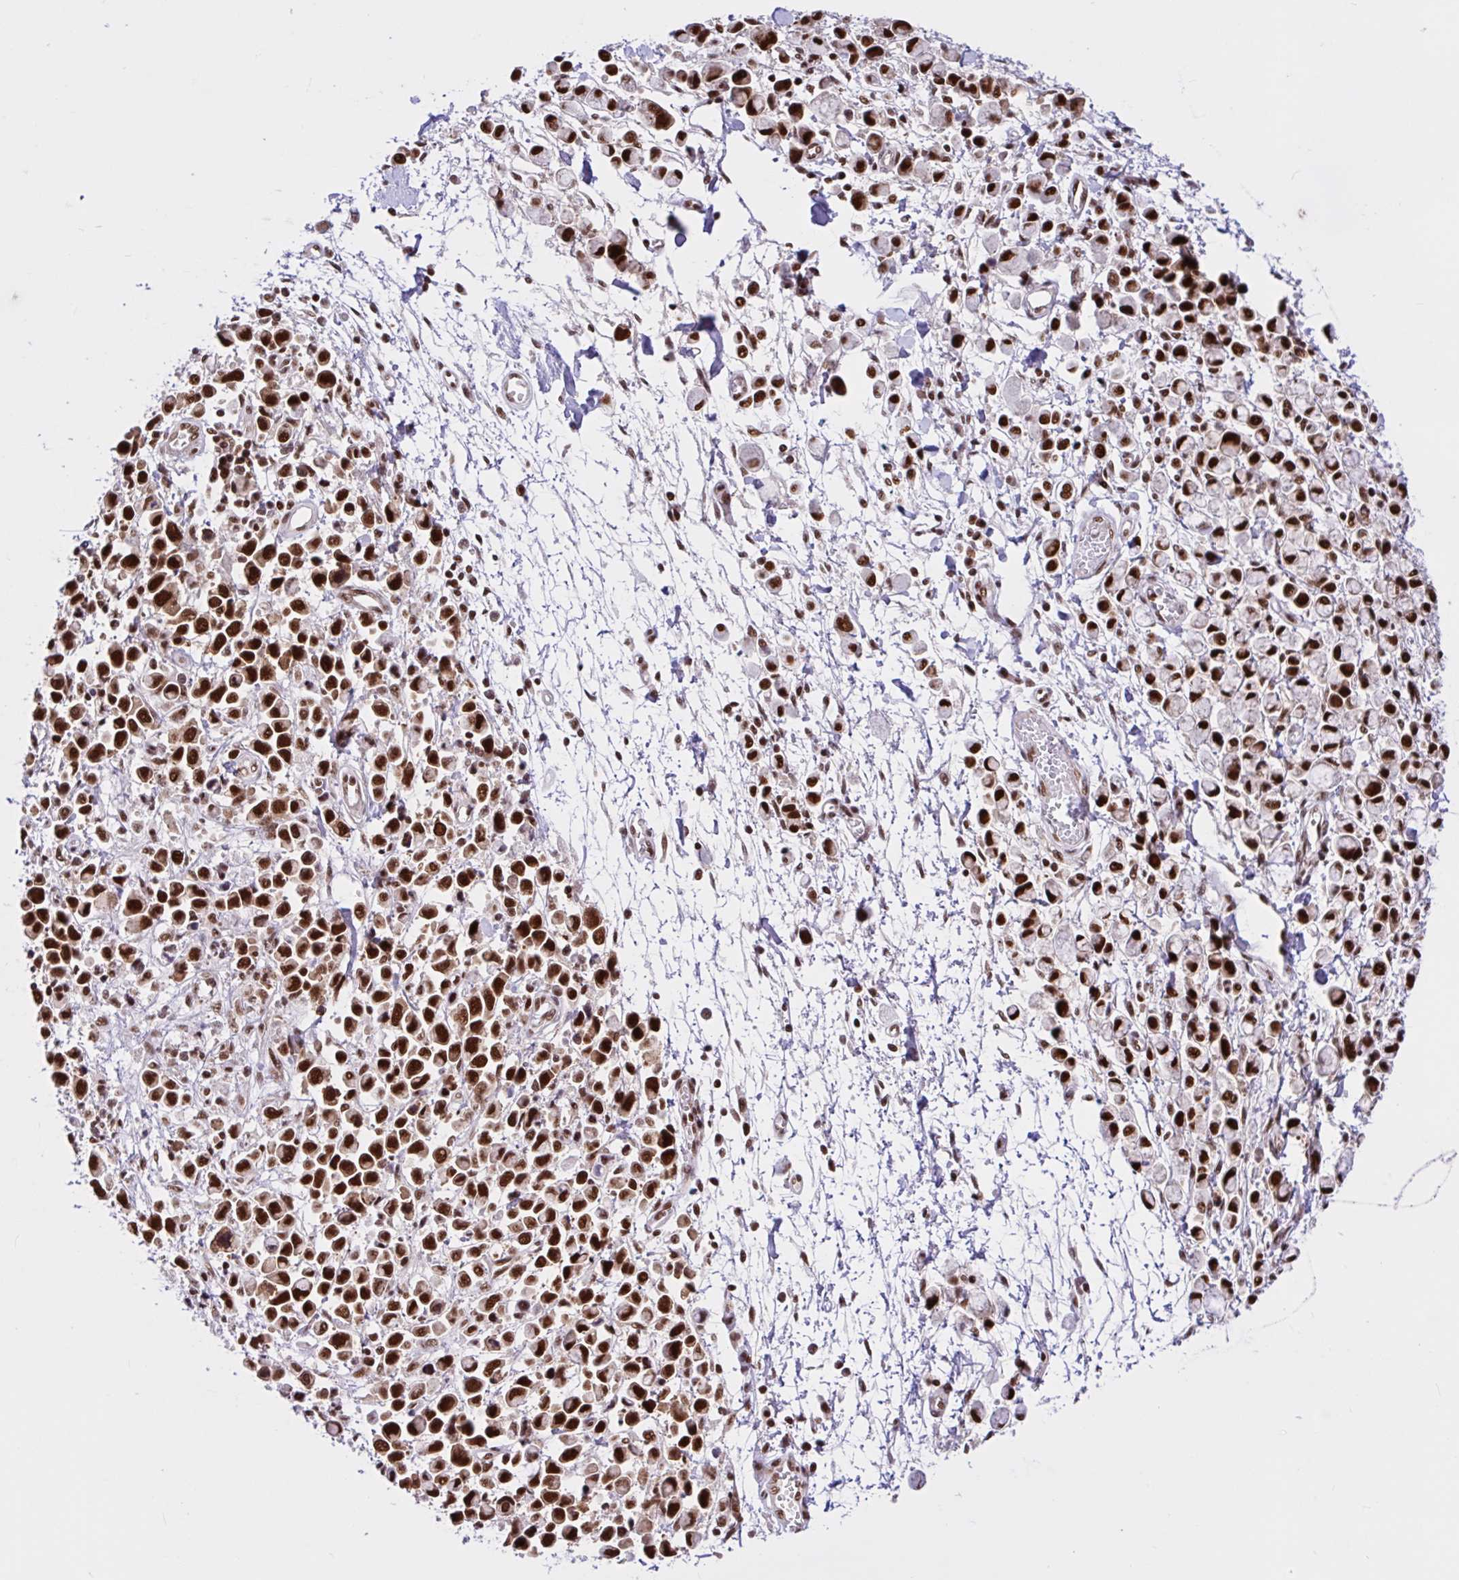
{"staining": {"intensity": "strong", "quantity": ">75%", "location": "nuclear"}, "tissue": "stomach cancer", "cell_type": "Tumor cells", "image_type": "cancer", "snomed": [{"axis": "morphology", "description": "Adenocarcinoma, NOS"}, {"axis": "topography", "description": "Stomach"}], "caption": "High-power microscopy captured an IHC image of stomach adenocarcinoma, revealing strong nuclear staining in approximately >75% of tumor cells.", "gene": "CCDC12", "patient": {"sex": "female", "age": 81}}